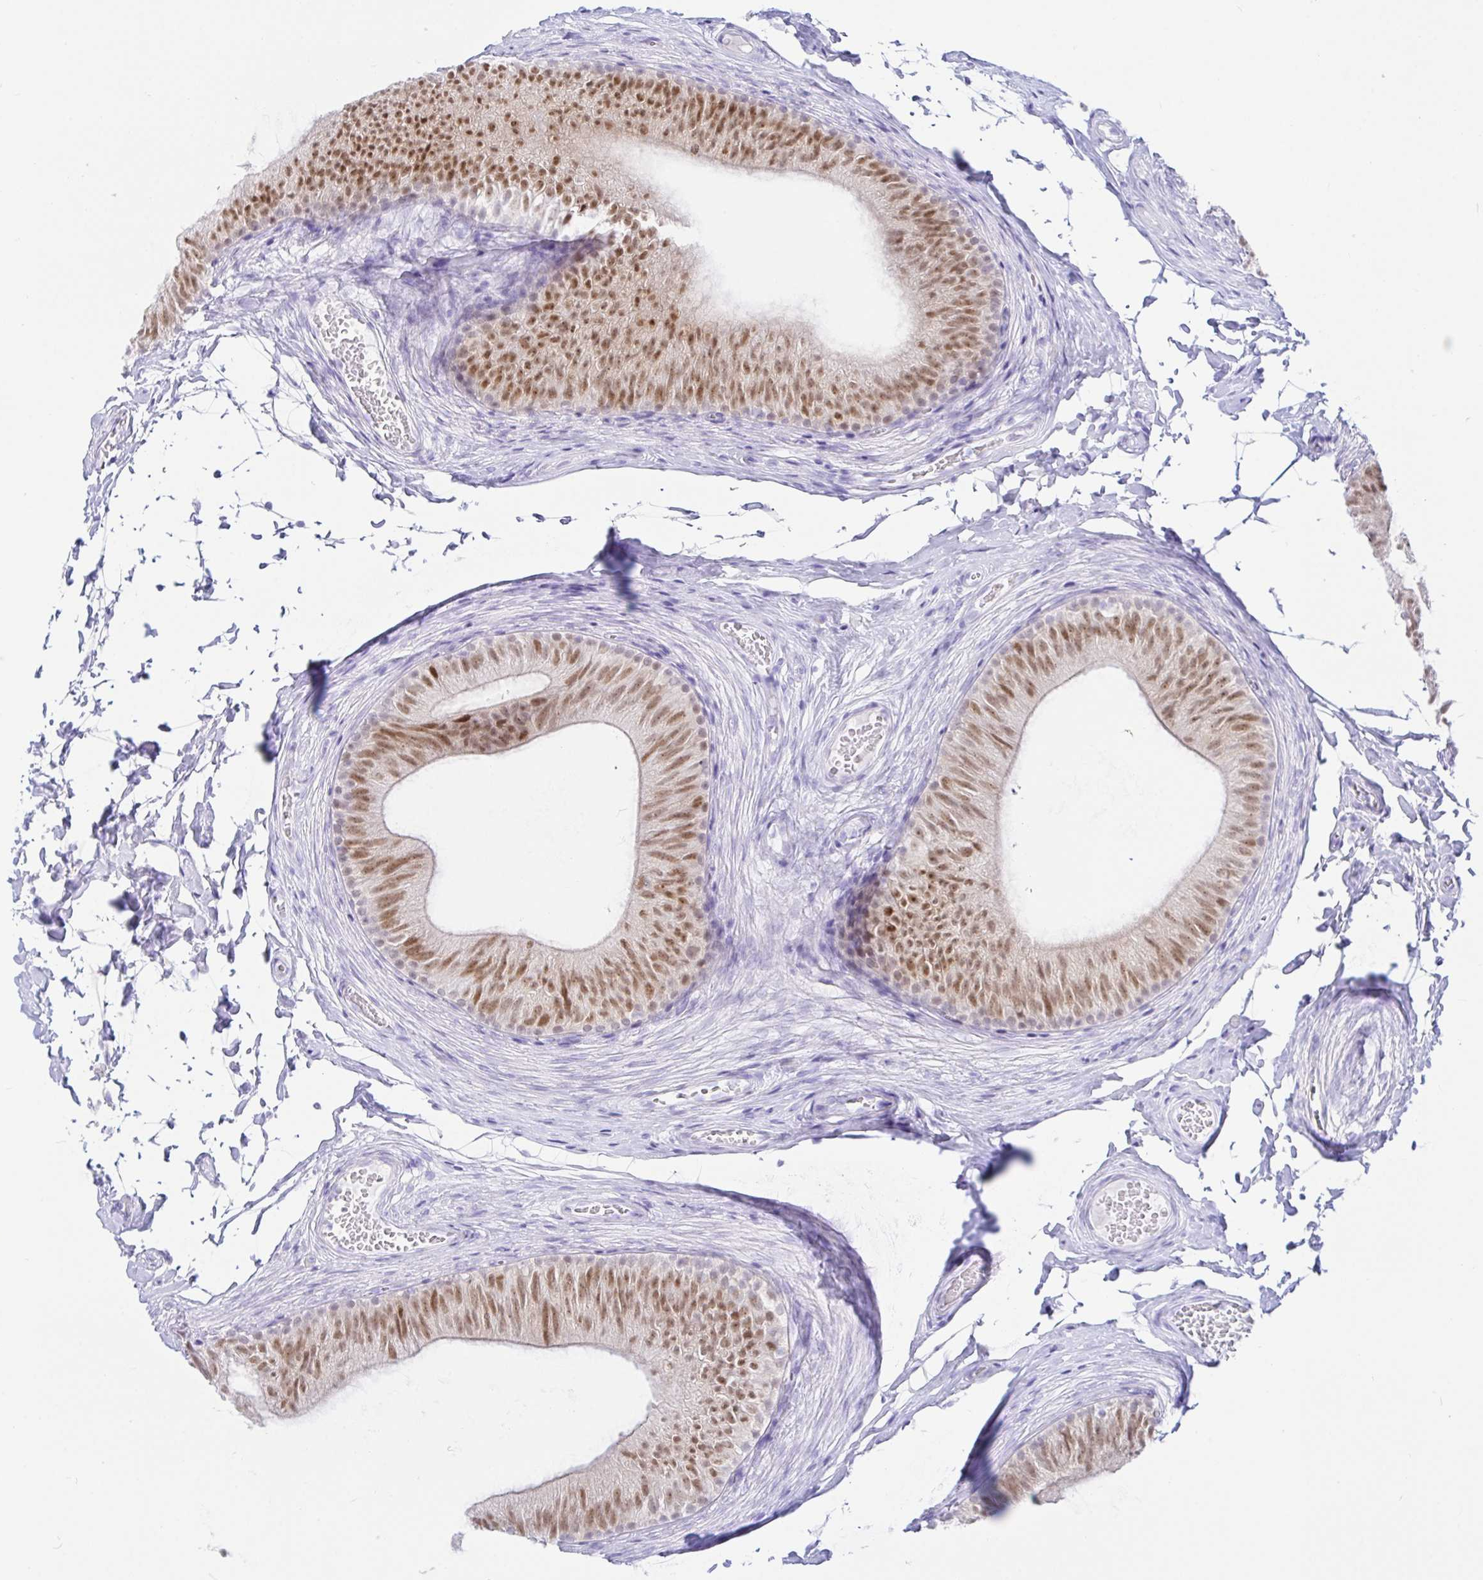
{"staining": {"intensity": "strong", "quantity": ">75%", "location": "nuclear"}, "tissue": "epididymis", "cell_type": "Glandular cells", "image_type": "normal", "snomed": [{"axis": "morphology", "description": "Normal tissue, NOS"}, {"axis": "topography", "description": "Epididymis, spermatic cord, NOS"}, {"axis": "topography", "description": "Epididymis"}, {"axis": "topography", "description": "Peripheral nerve tissue"}], "caption": "High-magnification brightfield microscopy of benign epididymis stained with DAB (3,3'-diaminobenzidine) (brown) and counterstained with hematoxylin (blue). glandular cells exhibit strong nuclear expression is seen in about>75% of cells. The protein of interest is stained brown, and the nuclei are stained in blue (DAB IHC with brightfield microscopy, high magnification).", "gene": "PAX8", "patient": {"sex": "male", "age": 29}}